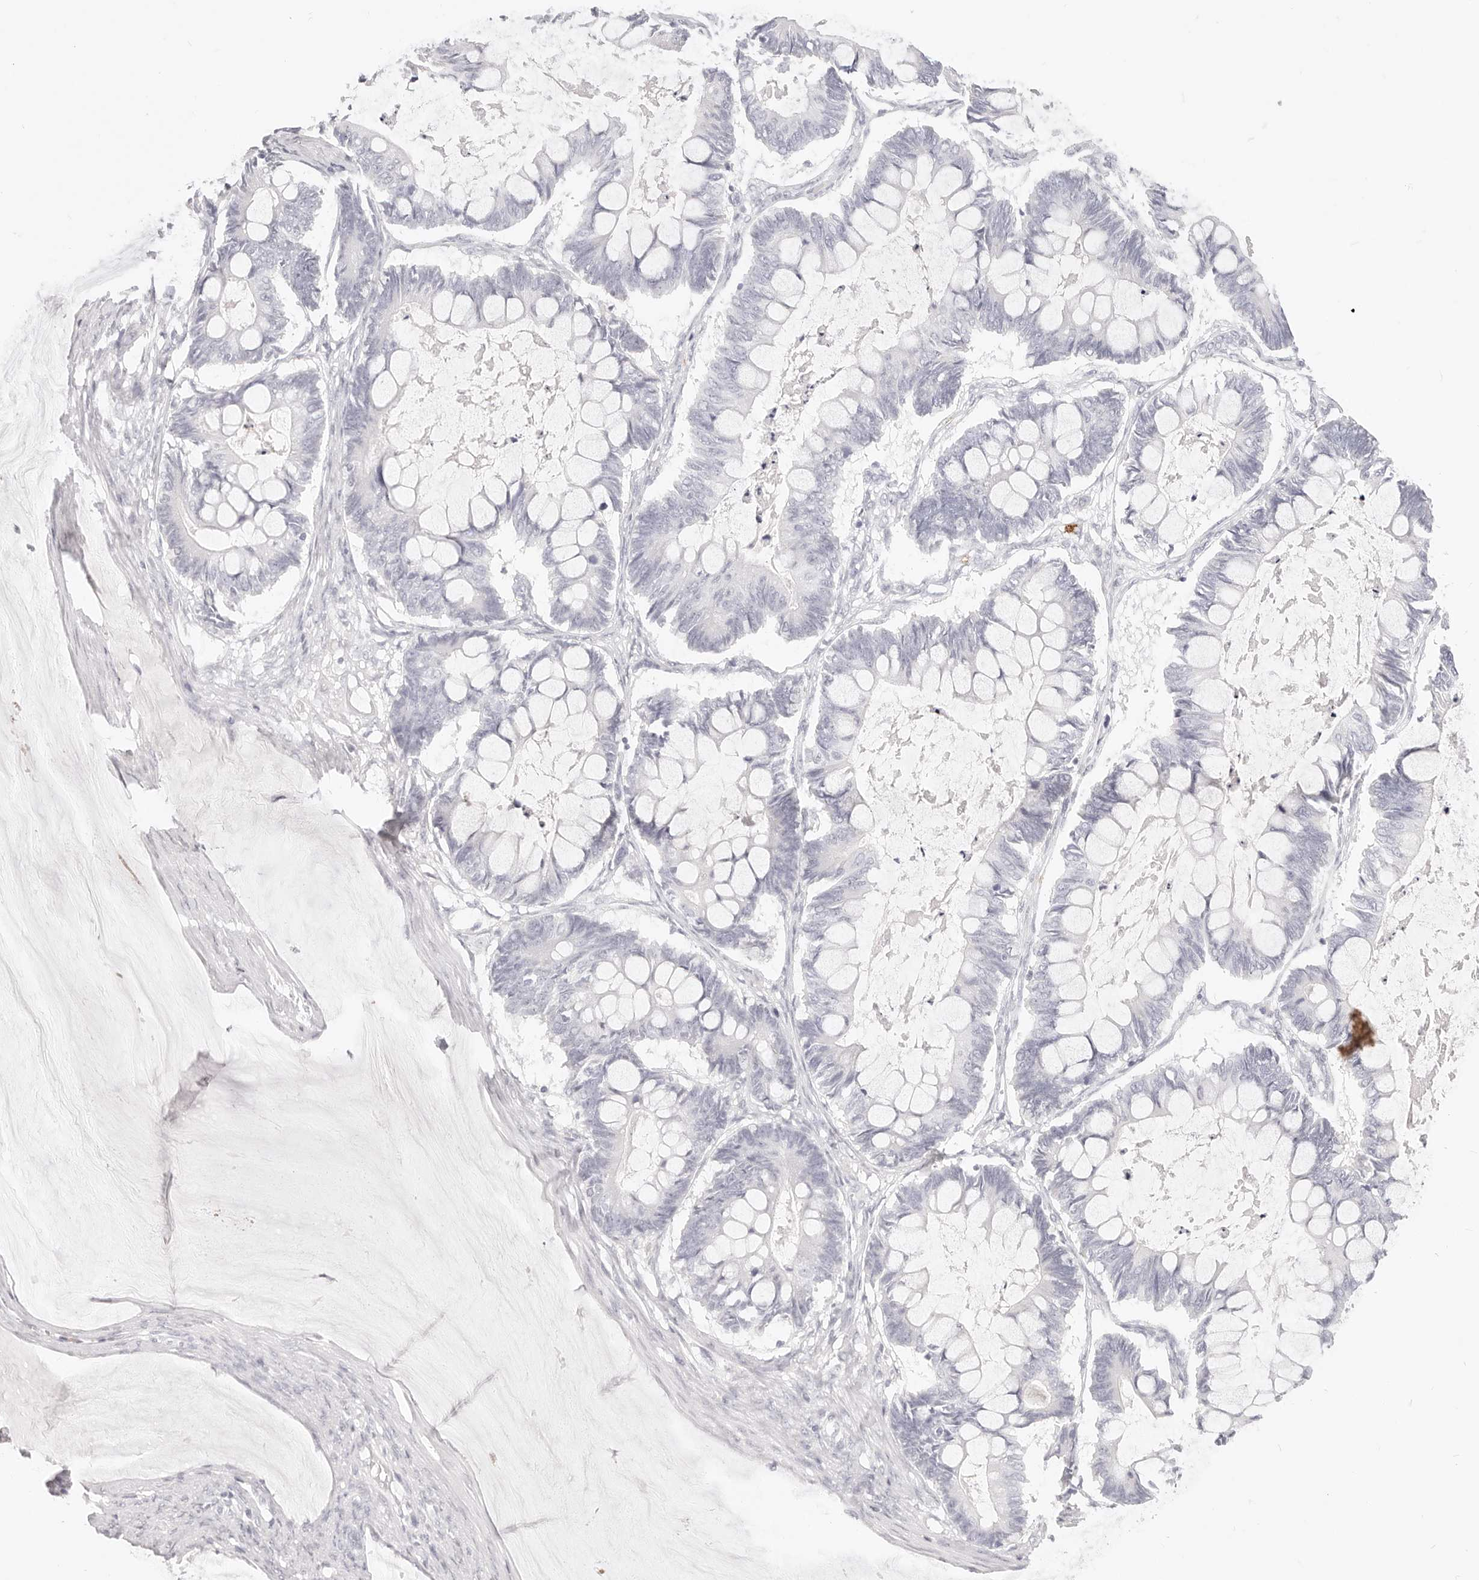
{"staining": {"intensity": "negative", "quantity": "none", "location": "none"}, "tissue": "ovarian cancer", "cell_type": "Tumor cells", "image_type": "cancer", "snomed": [{"axis": "morphology", "description": "Cystadenocarcinoma, mucinous, NOS"}, {"axis": "topography", "description": "Ovary"}], "caption": "Image shows no protein positivity in tumor cells of ovarian mucinous cystadenocarcinoma tissue.", "gene": "CAMP", "patient": {"sex": "female", "age": 61}}